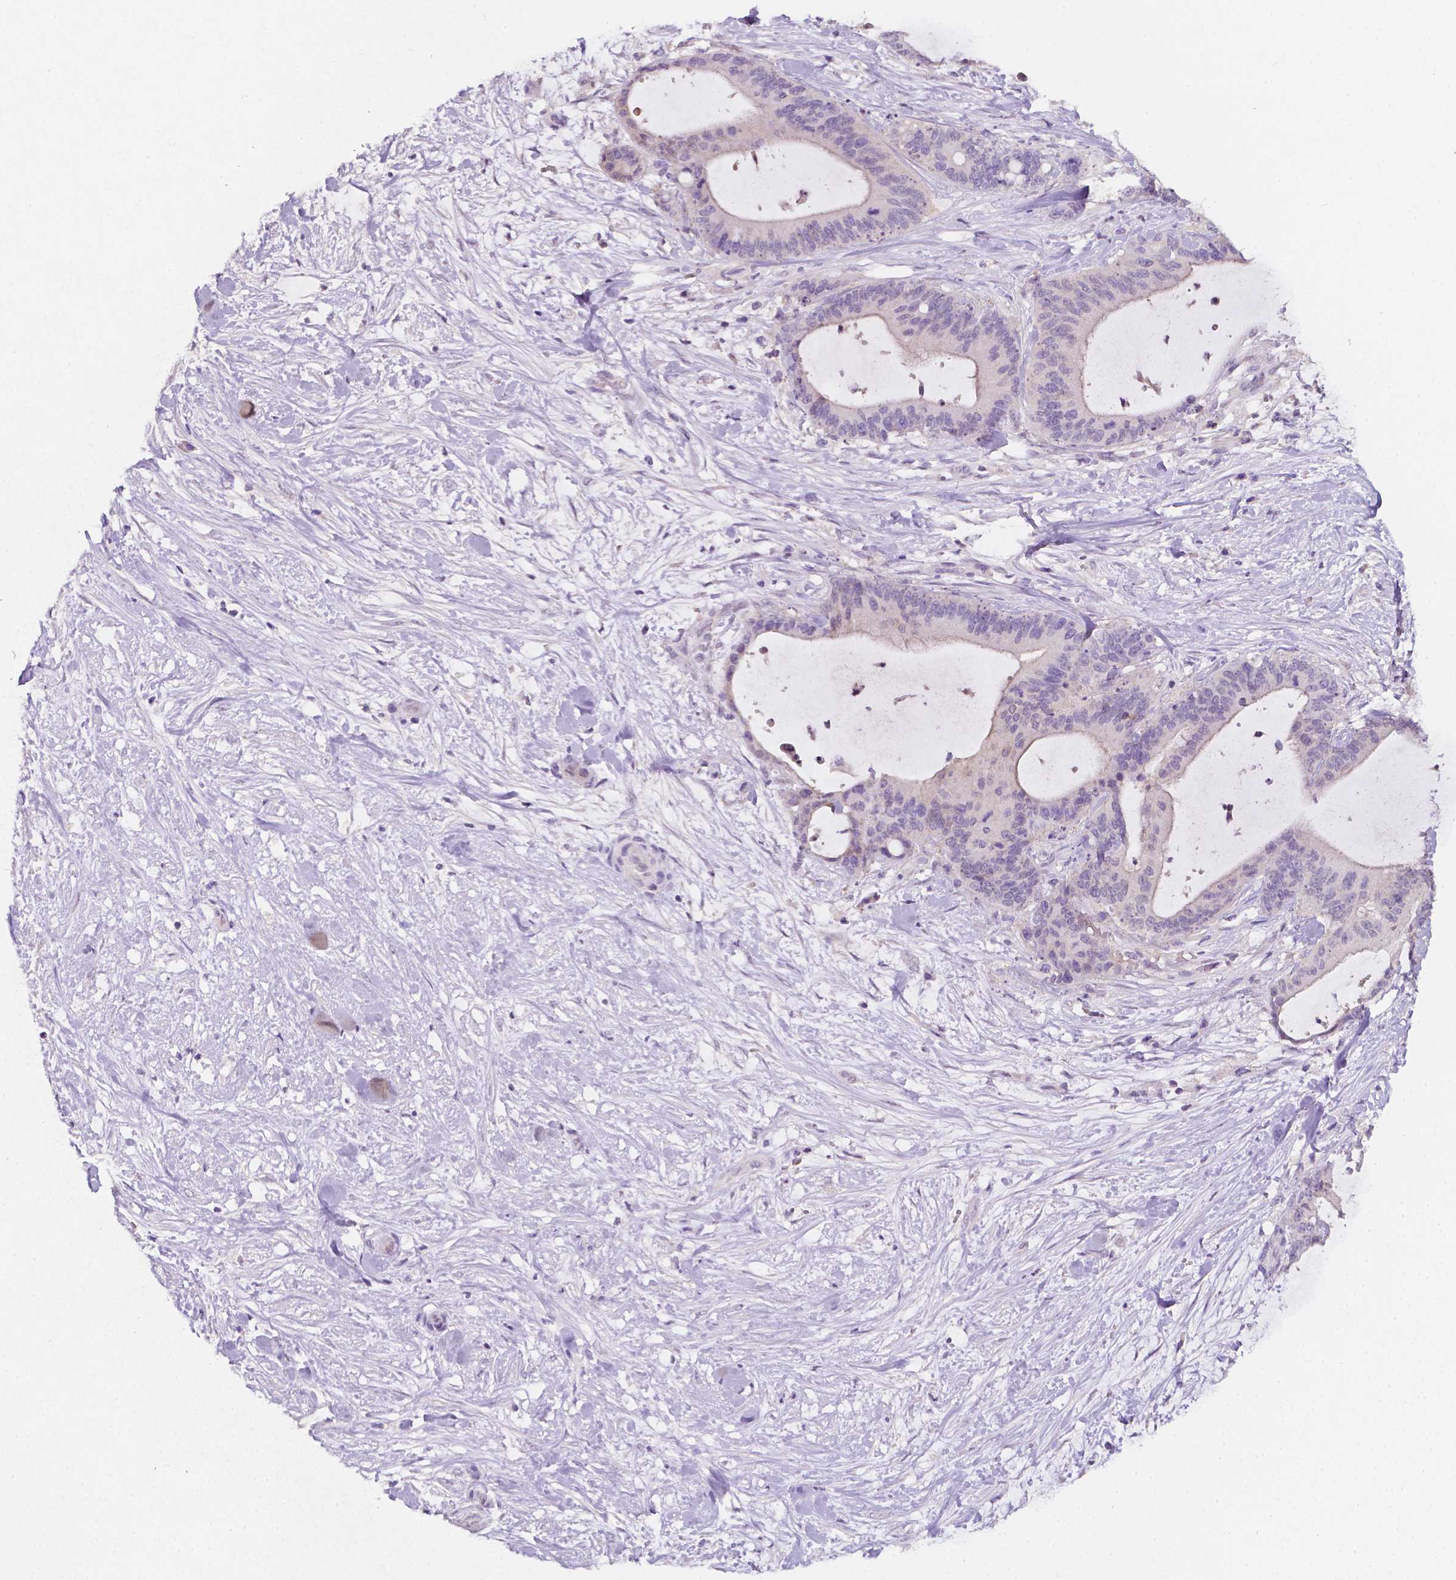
{"staining": {"intensity": "negative", "quantity": "none", "location": "none"}, "tissue": "liver cancer", "cell_type": "Tumor cells", "image_type": "cancer", "snomed": [{"axis": "morphology", "description": "Cholangiocarcinoma"}, {"axis": "topography", "description": "Liver"}], "caption": "Immunohistochemistry (IHC) image of human liver cancer (cholangiocarcinoma) stained for a protein (brown), which displays no staining in tumor cells. (DAB (3,3'-diaminobenzidine) immunohistochemistry (IHC) with hematoxylin counter stain).", "gene": "EGFR", "patient": {"sex": "female", "age": 73}}